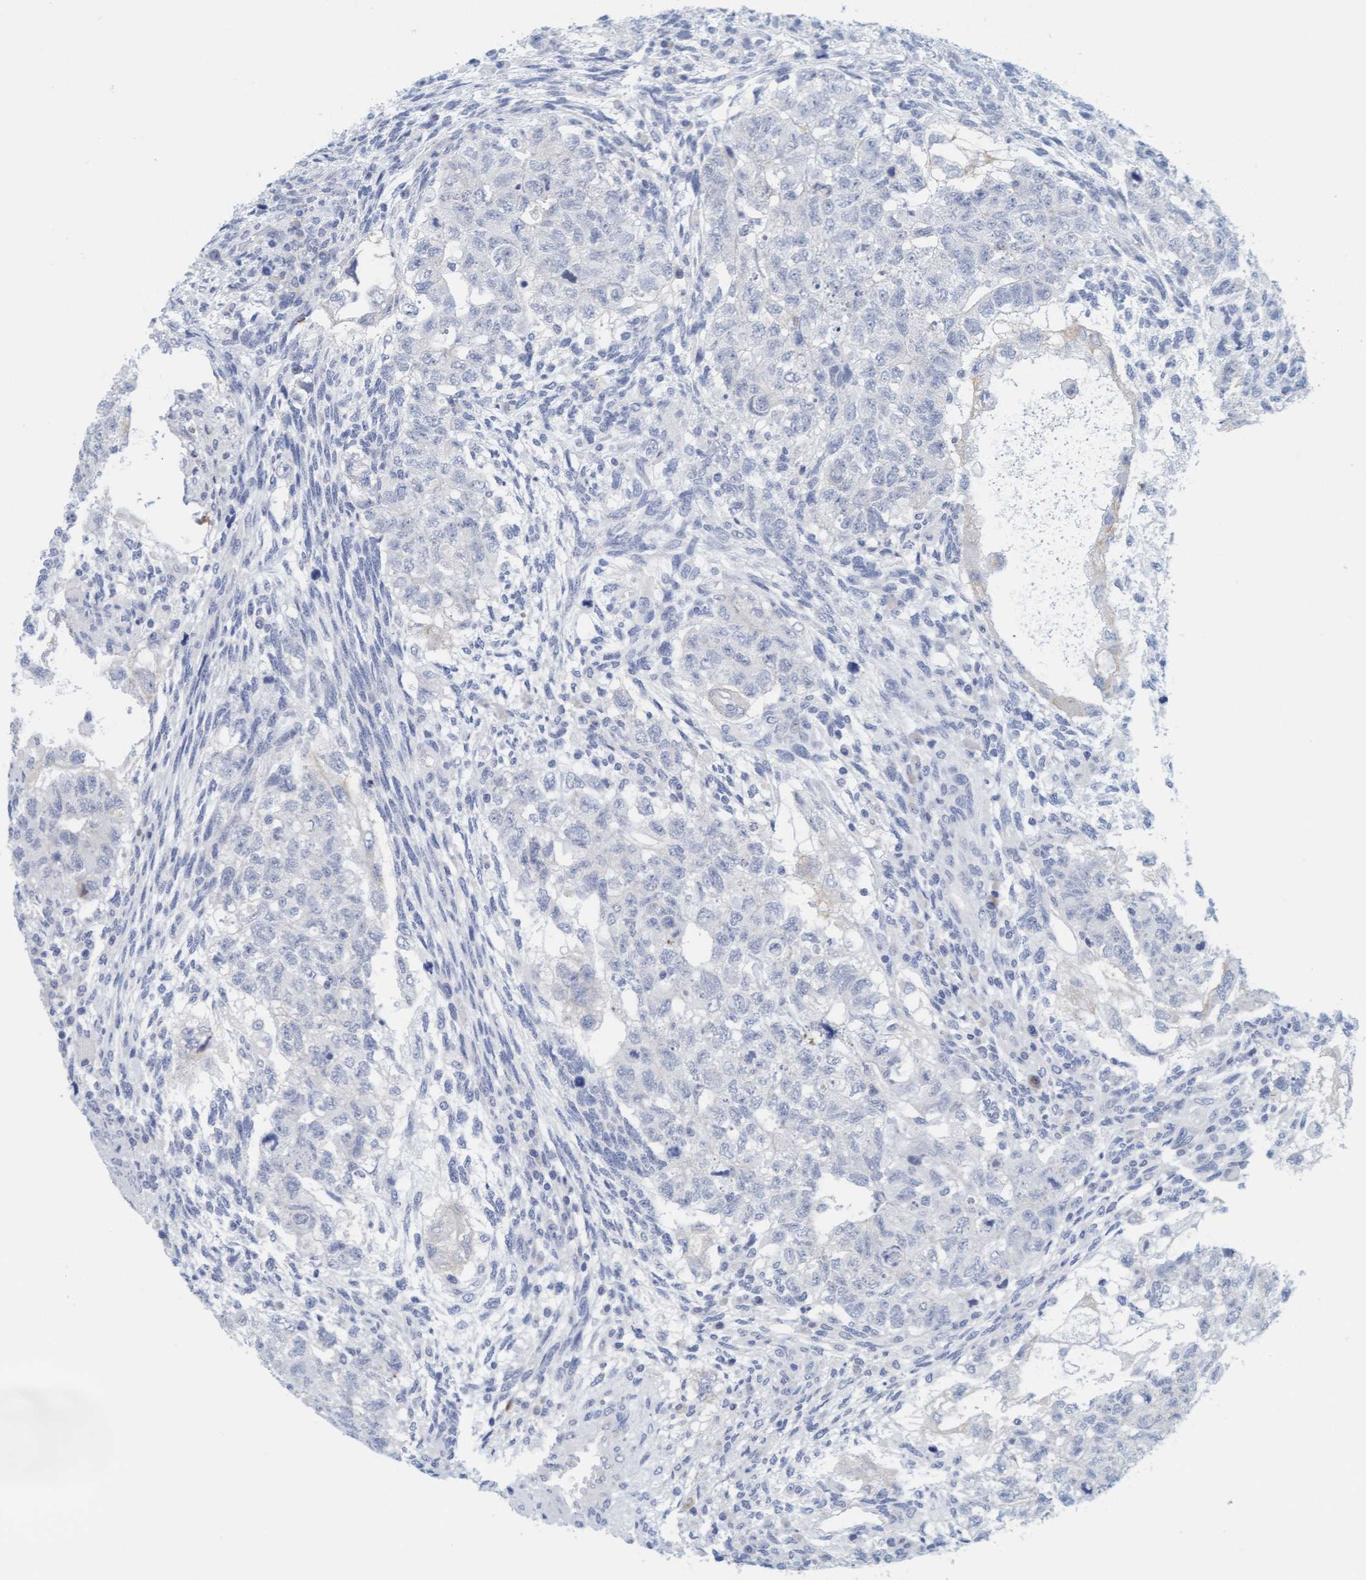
{"staining": {"intensity": "negative", "quantity": "none", "location": "none"}, "tissue": "testis cancer", "cell_type": "Tumor cells", "image_type": "cancer", "snomed": [{"axis": "morphology", "description": "Normal tissue, NOS"}, {"axis": "morphology", "description": "Carcinoma, Embryonal, NOS"}, {"axis": "topography", "description": "Testis"}], "caption": "An IHC histopathology image of testis cancer (embryonal carcinoma) is shown. There is no staining in tumor cells of testis cancer (embryonal carcinoma). (DAB (3,3'-diaminobenzidine) immunohistochemistry (IHC) visualized using brightfield microscopy, high magnification).", "gene": "CPA3", "patient": {"sex": "male", "age": 36}}